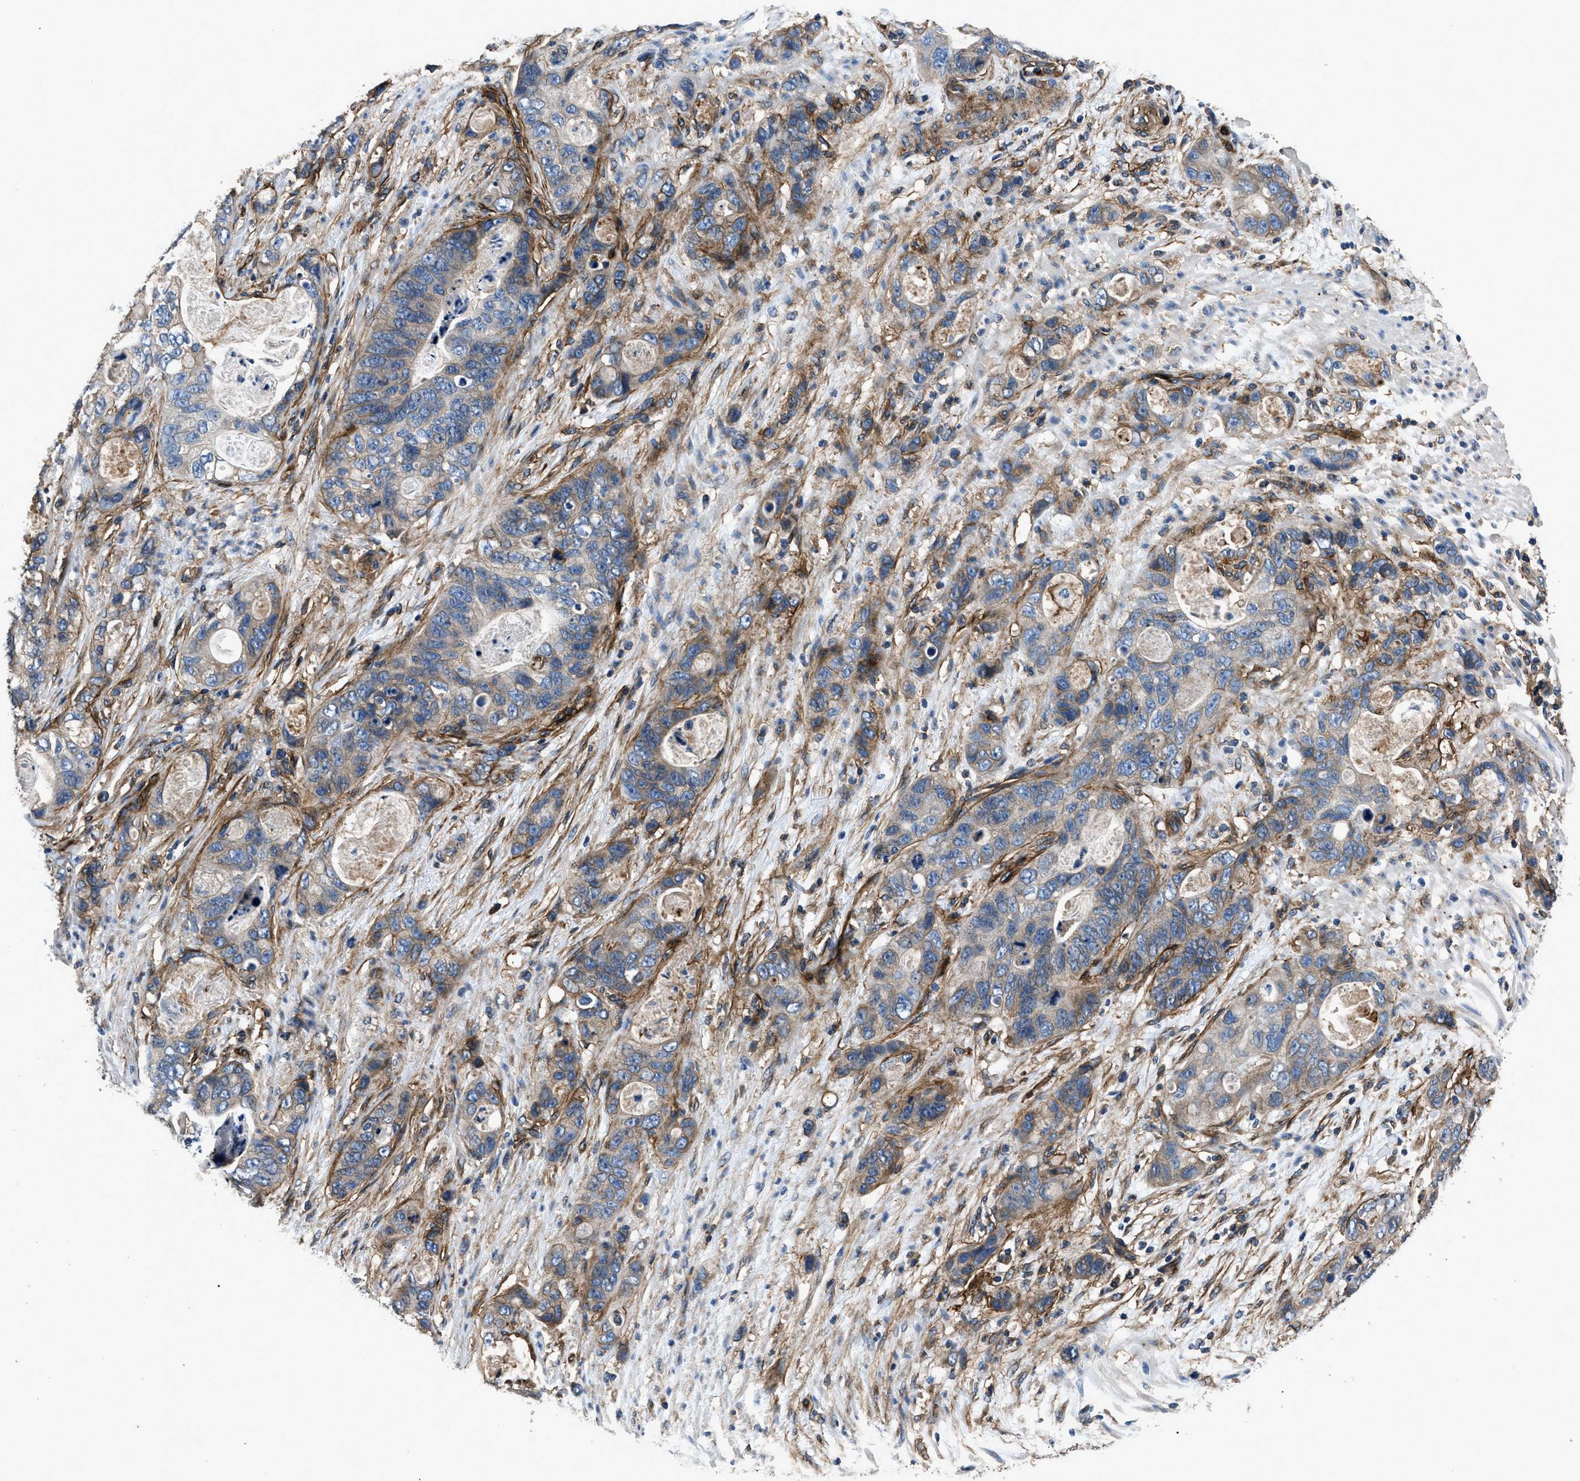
{"staining": {"intensity": "weak", "quantity": "<25%", "location": "cytoplasmic/membranous"}, "tissue": "stomach cancer", "cell_type": "Tumor cells", "image_type": "cancer", "snomed": [{"axis": "morphology", "description": "Normal tissue, NOS"}, {"axis": "morphology", "description": "Adenocarcinoma, NOS"}, {"axis": "topography", "description": "Stomach"}], "caption": "There is no significant positivity in tumor cells of stomach adenocarcinoma.", "gene": "CD276", "patient": {"sex": "female", "age": 89}}